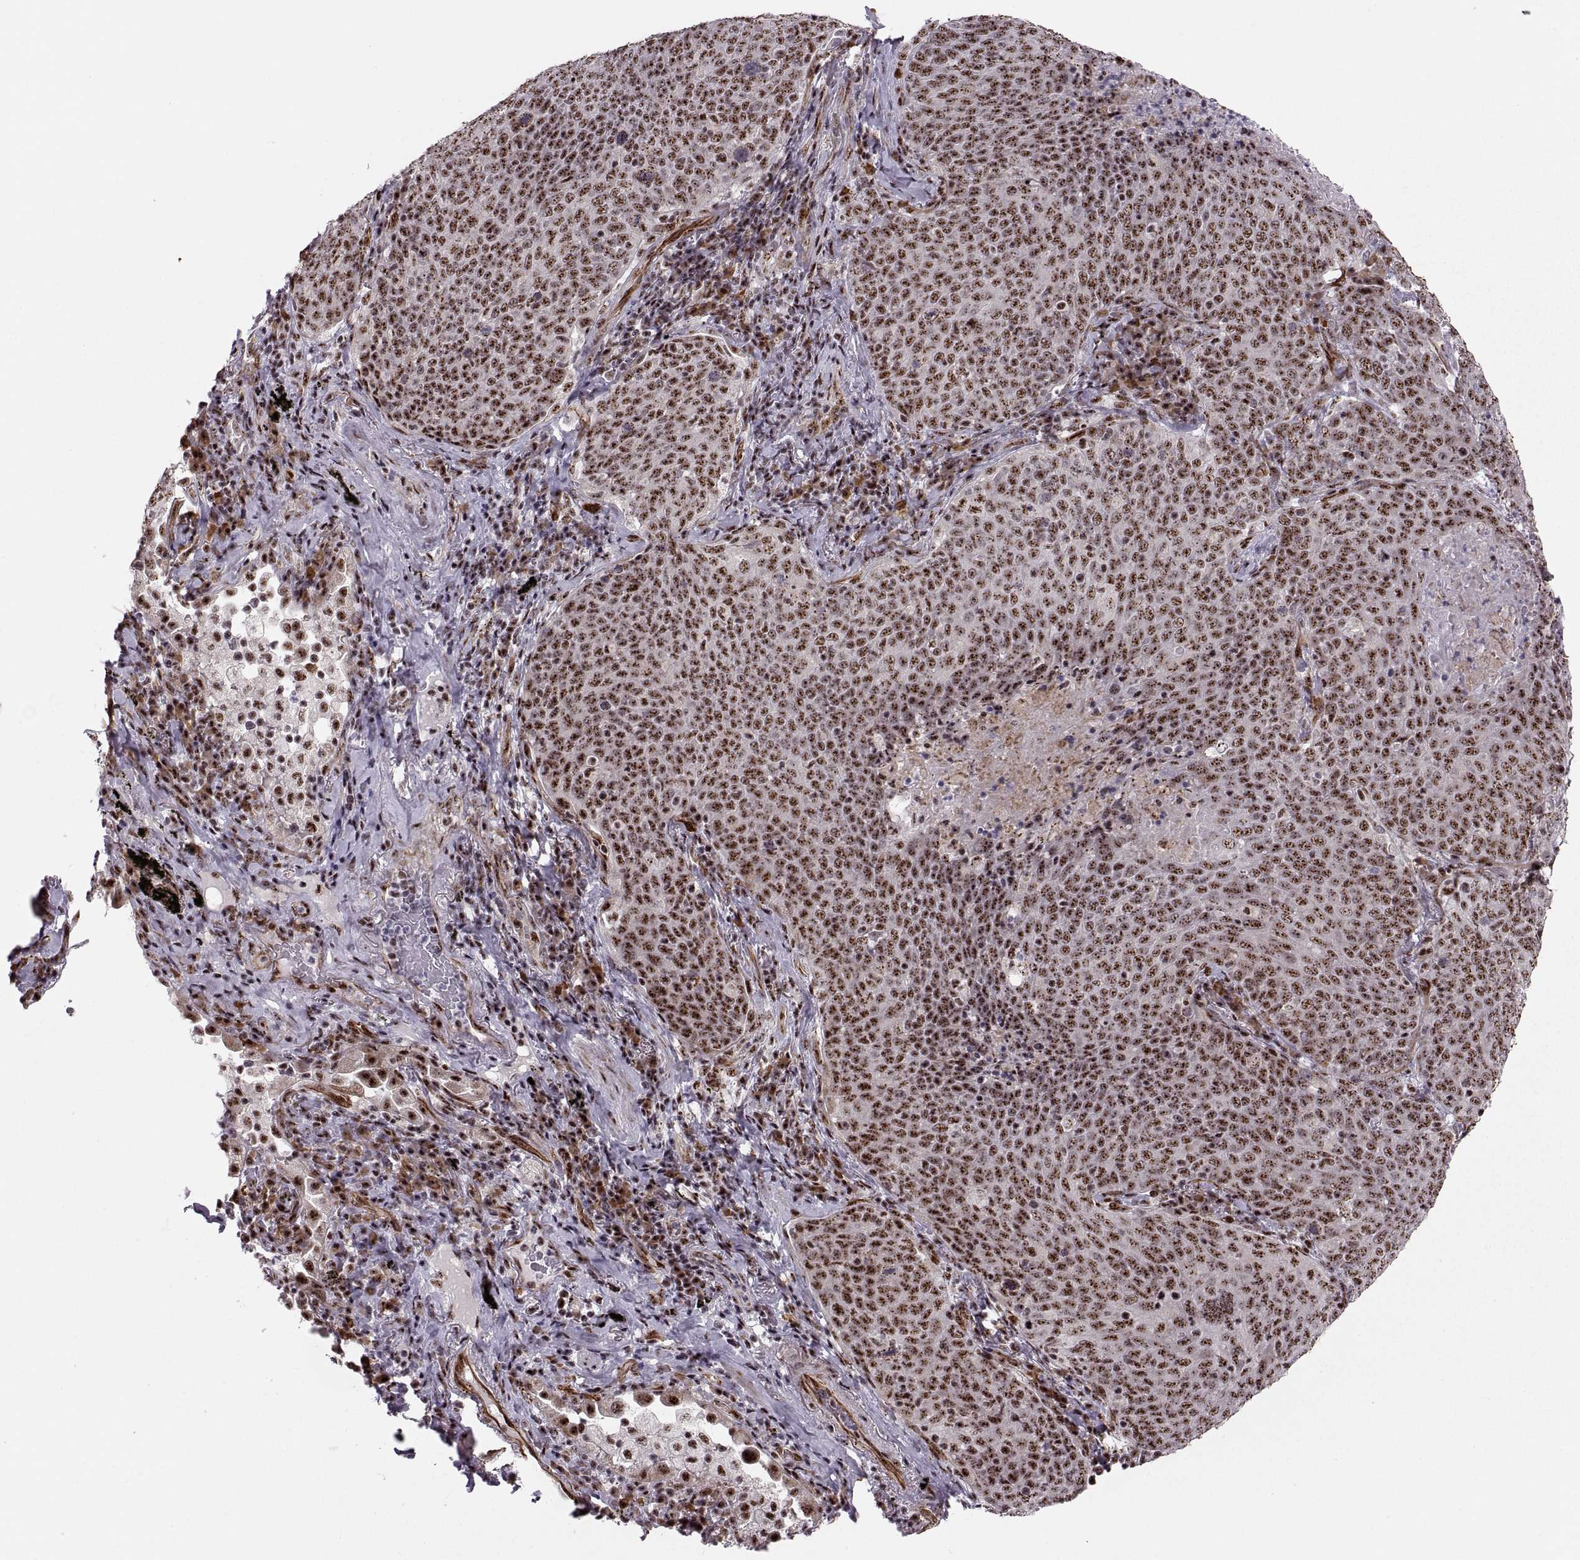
{"staining": {"intensity": "strong", "quantity": ">75%", "location": "nuclear"}, "tissue": "lung cancer", "cell_type": "Tumor cells", "image_type": "cancer", "snomed": [{"axis": "morphology", "description": "Squamous cell carcinoma, NOS"}, {"axis": "topography", "description": "Lung"}], "caption": "High-magnification brightfield microscopy of lung cancer (squamous cell carcinoma) stained with DAB (brown) and counterstained with hematoxylin (blue). tumor cells exhibit strong nuclear positivity is appreciated in approximately>75% of cells.", "gene": "ZCCHC17", "patient": {"sex": "male", "age": 82}}